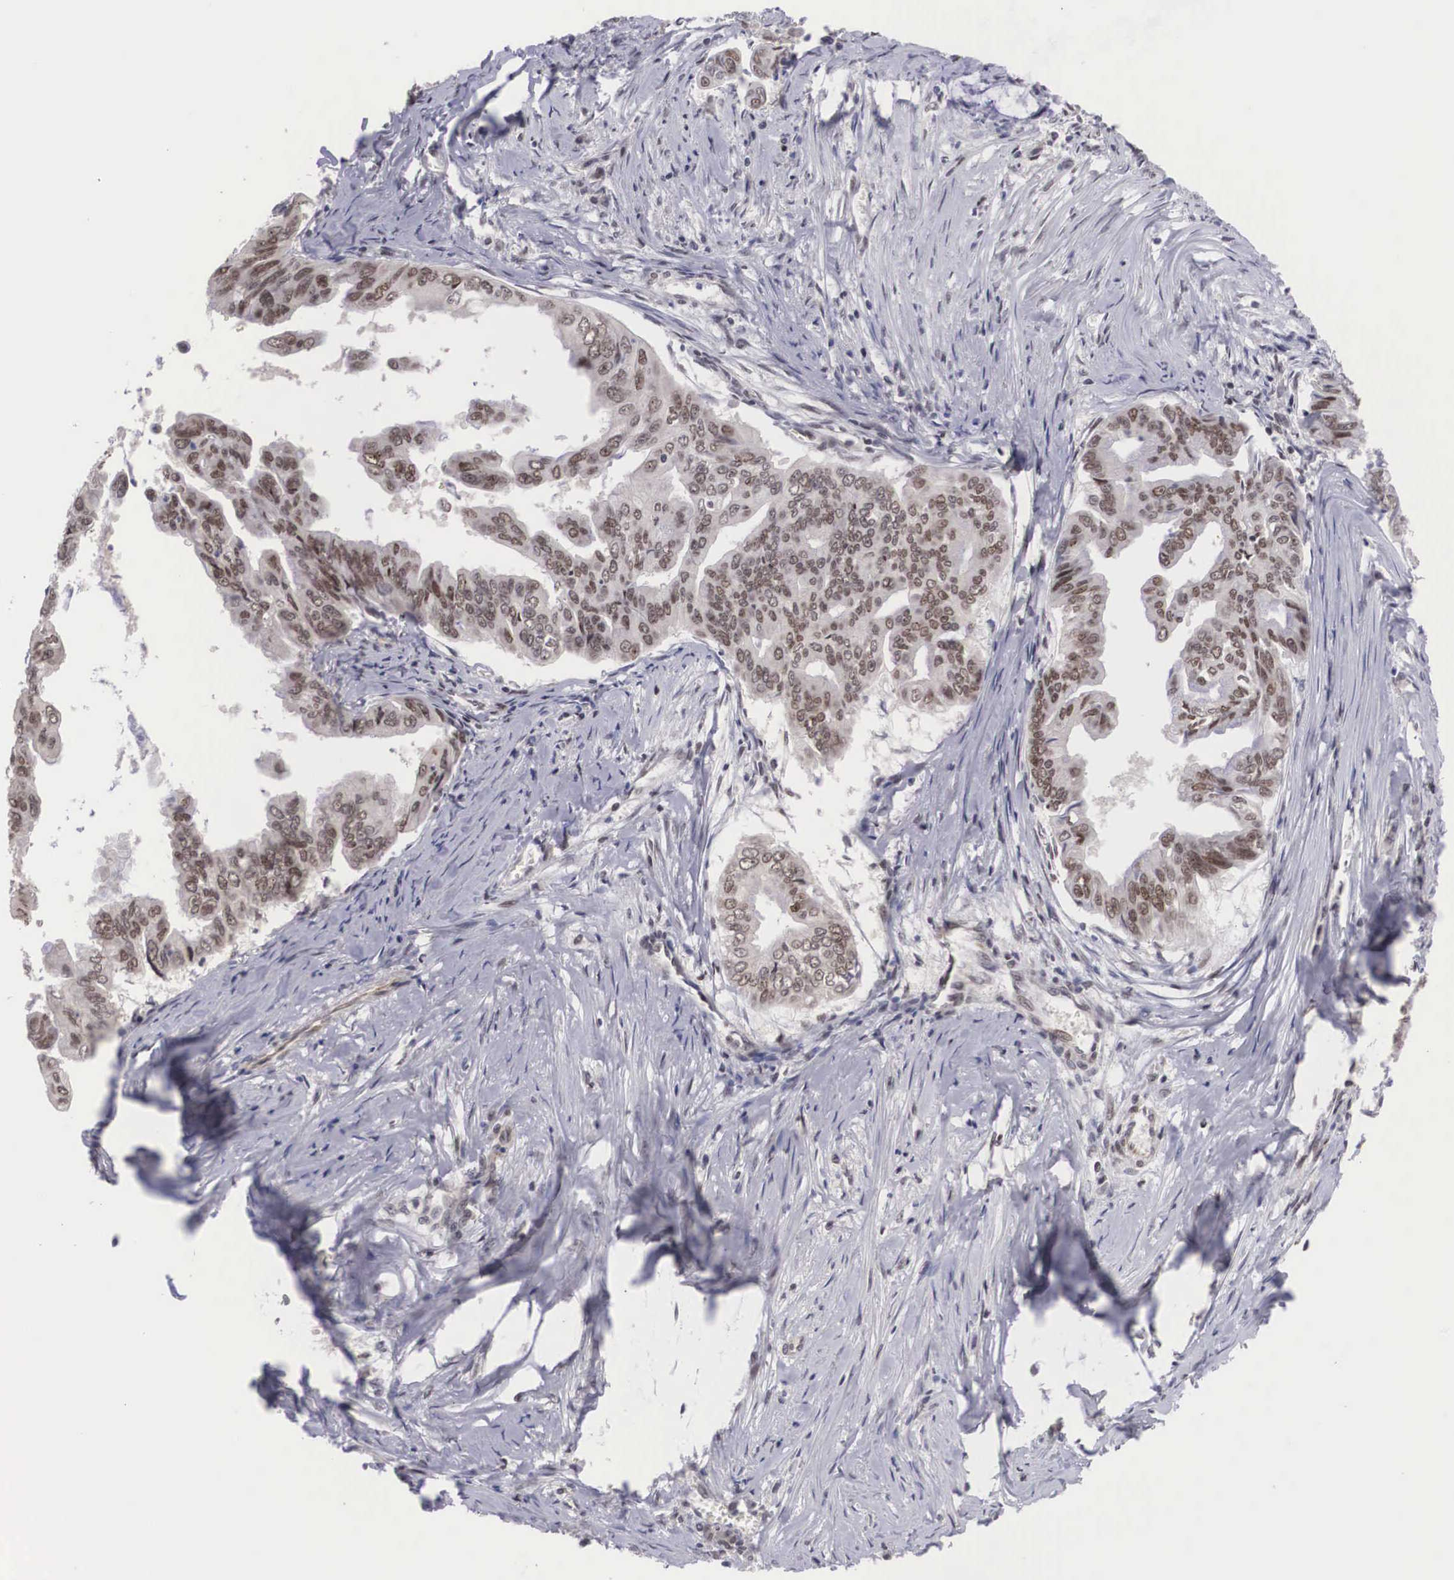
{"staining": {"intensity": "moderate", "quantity": ">75%", "location": "nuclear"}, "tissue": "stomach cancer", "cell_type": "Tumor cells", "image_type": "cancer", "snomed": [{"axis": "morphology", "description": "Adenocarcinoma, NOS"}, {"axis": "topography", "description": "Stomach, upper"}], "caption": "DAB immunohistochemical staining of human stomach cancer (adenocarcinoma) reveals moderate nuclear protein staining in approximately >75% of tumor cells. (Stains: DAB (3,3'-diaminobenzidine) in brown, nuclei in blue, Microscopy: brightfield microscopy at high magnification).", "gene": "MORC2", "patient": {"sex": "male", "age": 80}}